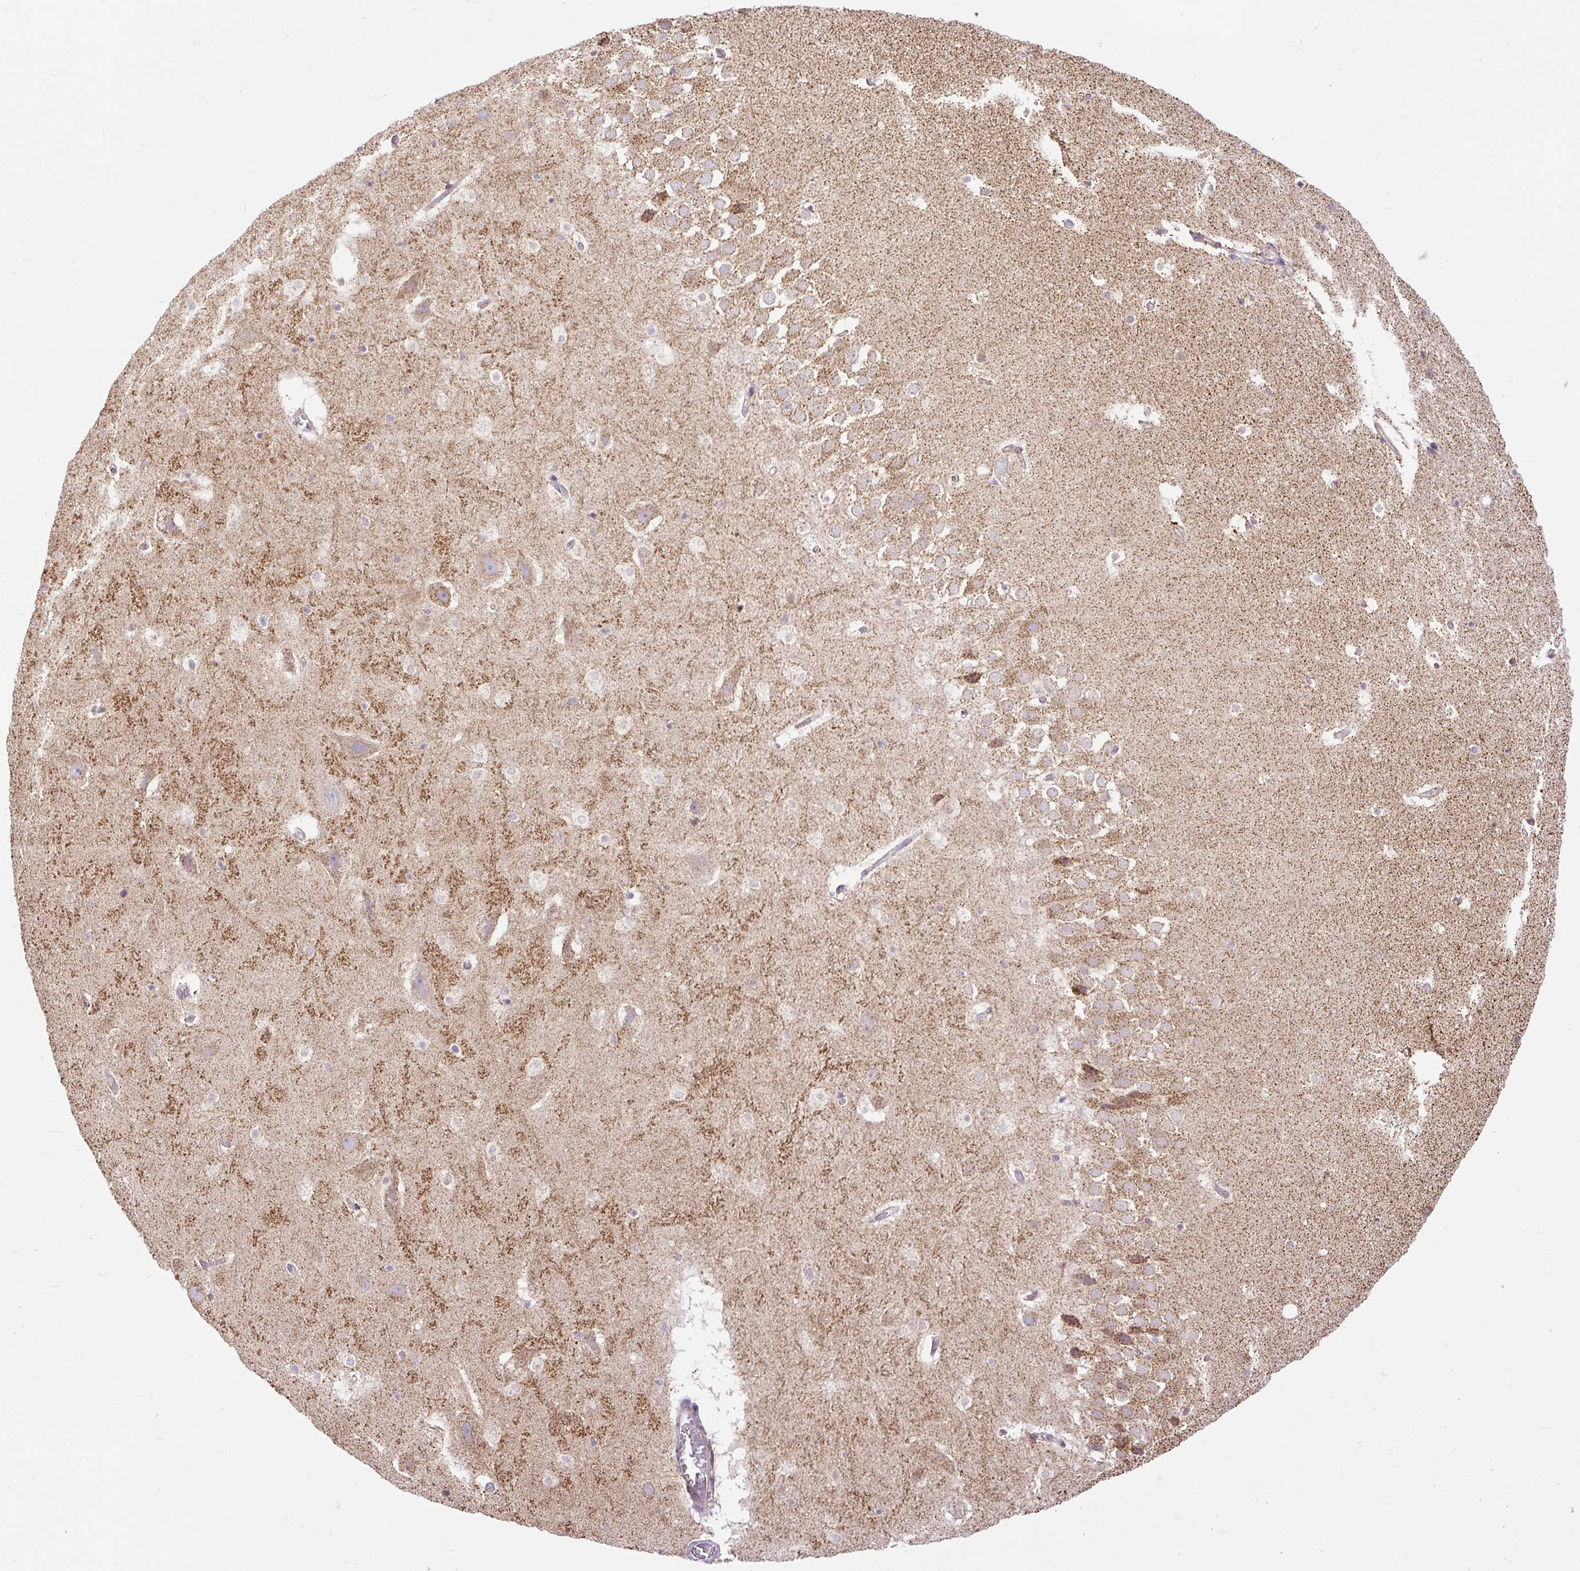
{"staining": {"intensity": "moderate", "quantity": "<25%", "location": "cytoplasmic/membranous"}, "tissue": "hippocampus", "cell_type": "Glial cells", "image_type": "normal", "snomed": [{"axis": "morphology", "description": "Normal tissue, NOS"}, {"axis": "topography", "description": "Hippocampus"}], "caption": "A high-resolution histopathology image shows immunohistochemistry staining of normal hippocampus, which demonstrates moderate cytoplasmic/membranous positivity in about <25% of glial cells. (DAB IHC with brightfield microscopy, high magnification).", "gene": "TM2D3", "patient": {"sex": "male", "age": 37}}